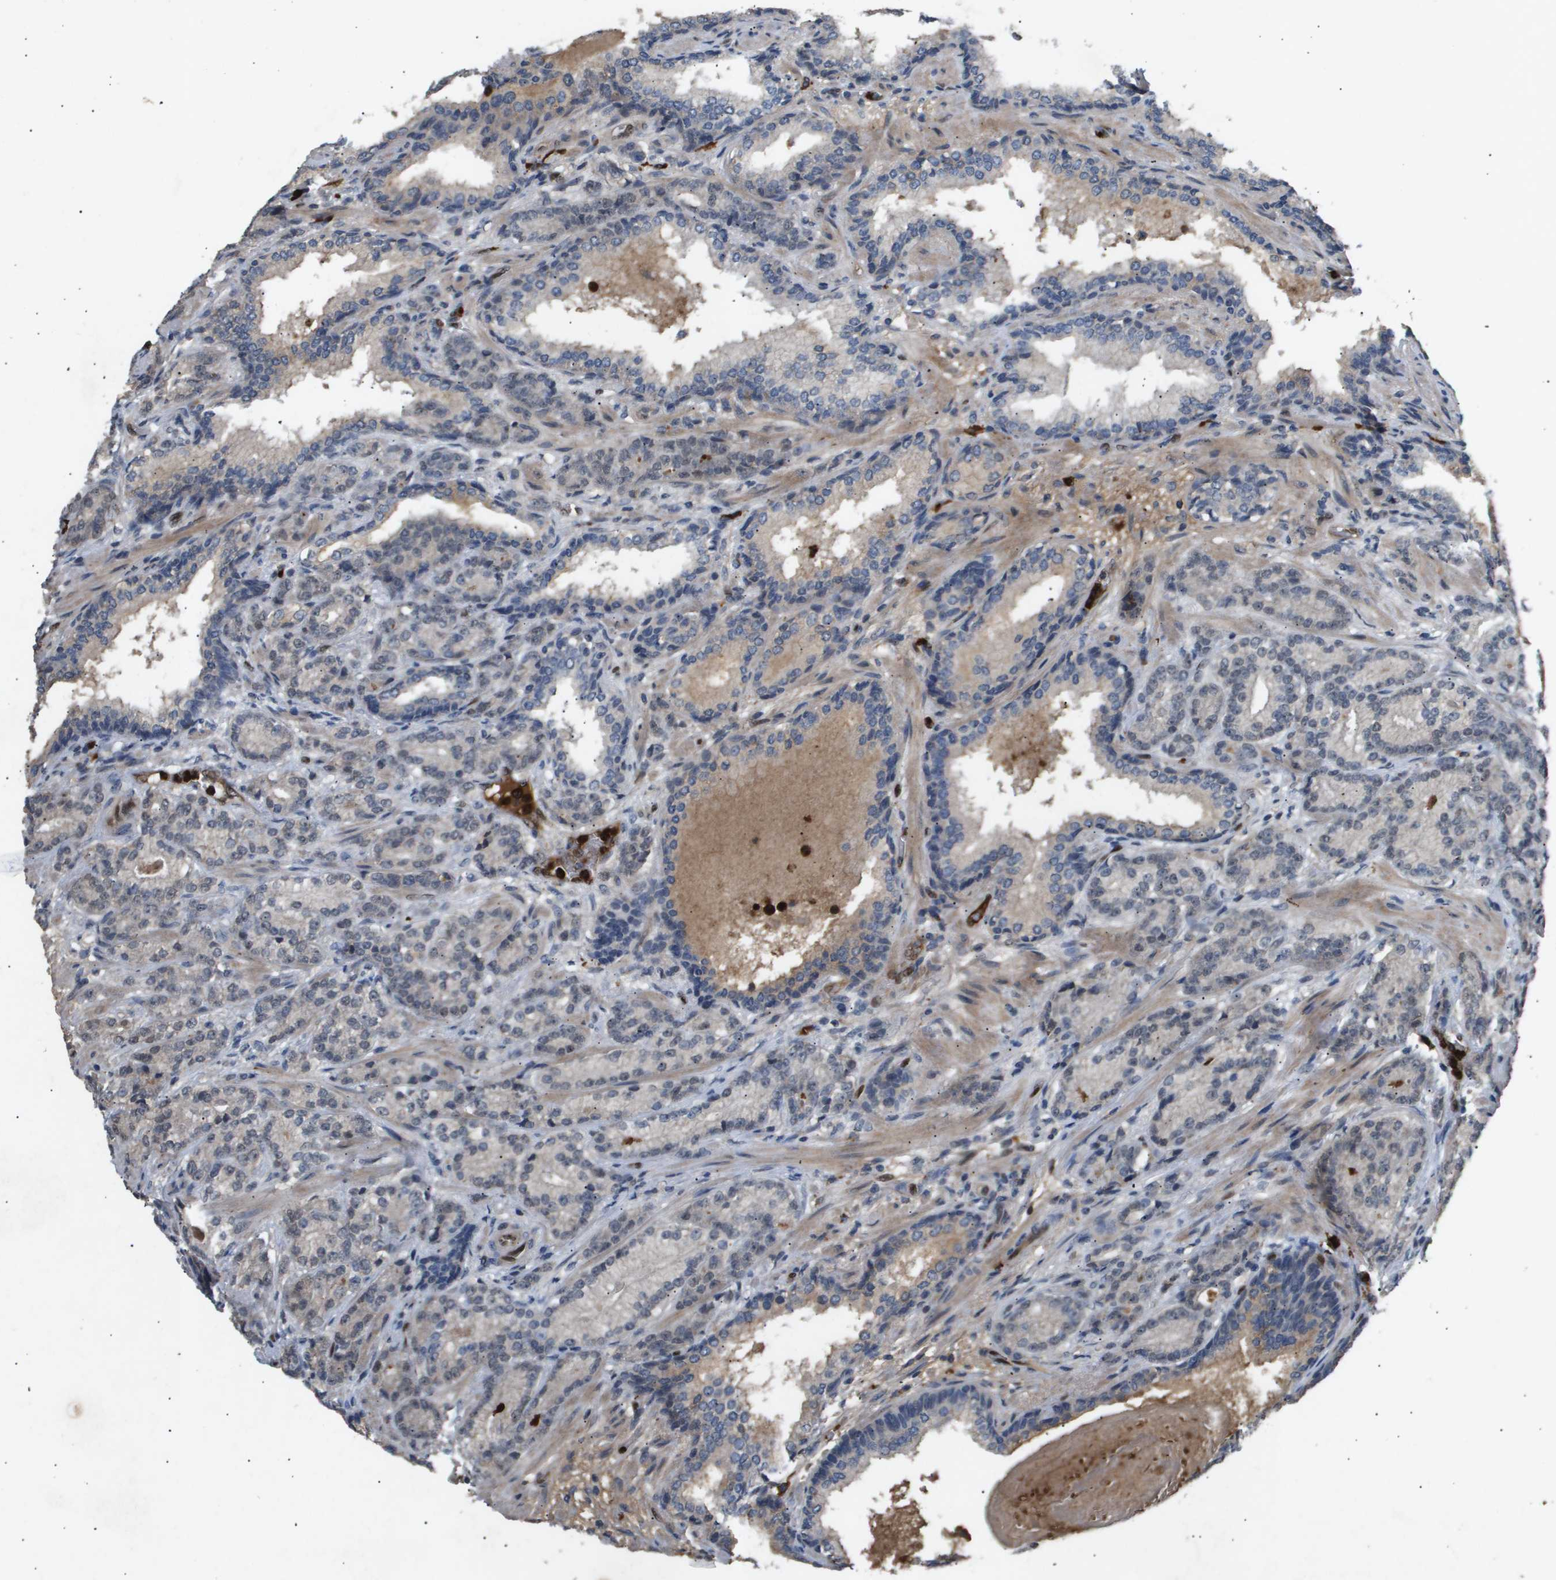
{"staining": {"intensity": "weak", "quantity": "<25%", "location": "cytoplasmic/membranous"}, "tissue": "prostate cancer", "cell_type": "Tumor cells", "image_type": "cancer", "snomed": [{"axis": "morphology", "description": "Adenocarcinoma, High grade"}, {"axis": "topography", "description": "Prostate"}], "caption": "High-grade adenocarcinoma (prostate) was stained to show a protein in brown. There is no significant staining in tumor cells.", "gene": "ERG", "patient": {"sex": "male", "age": 61}}